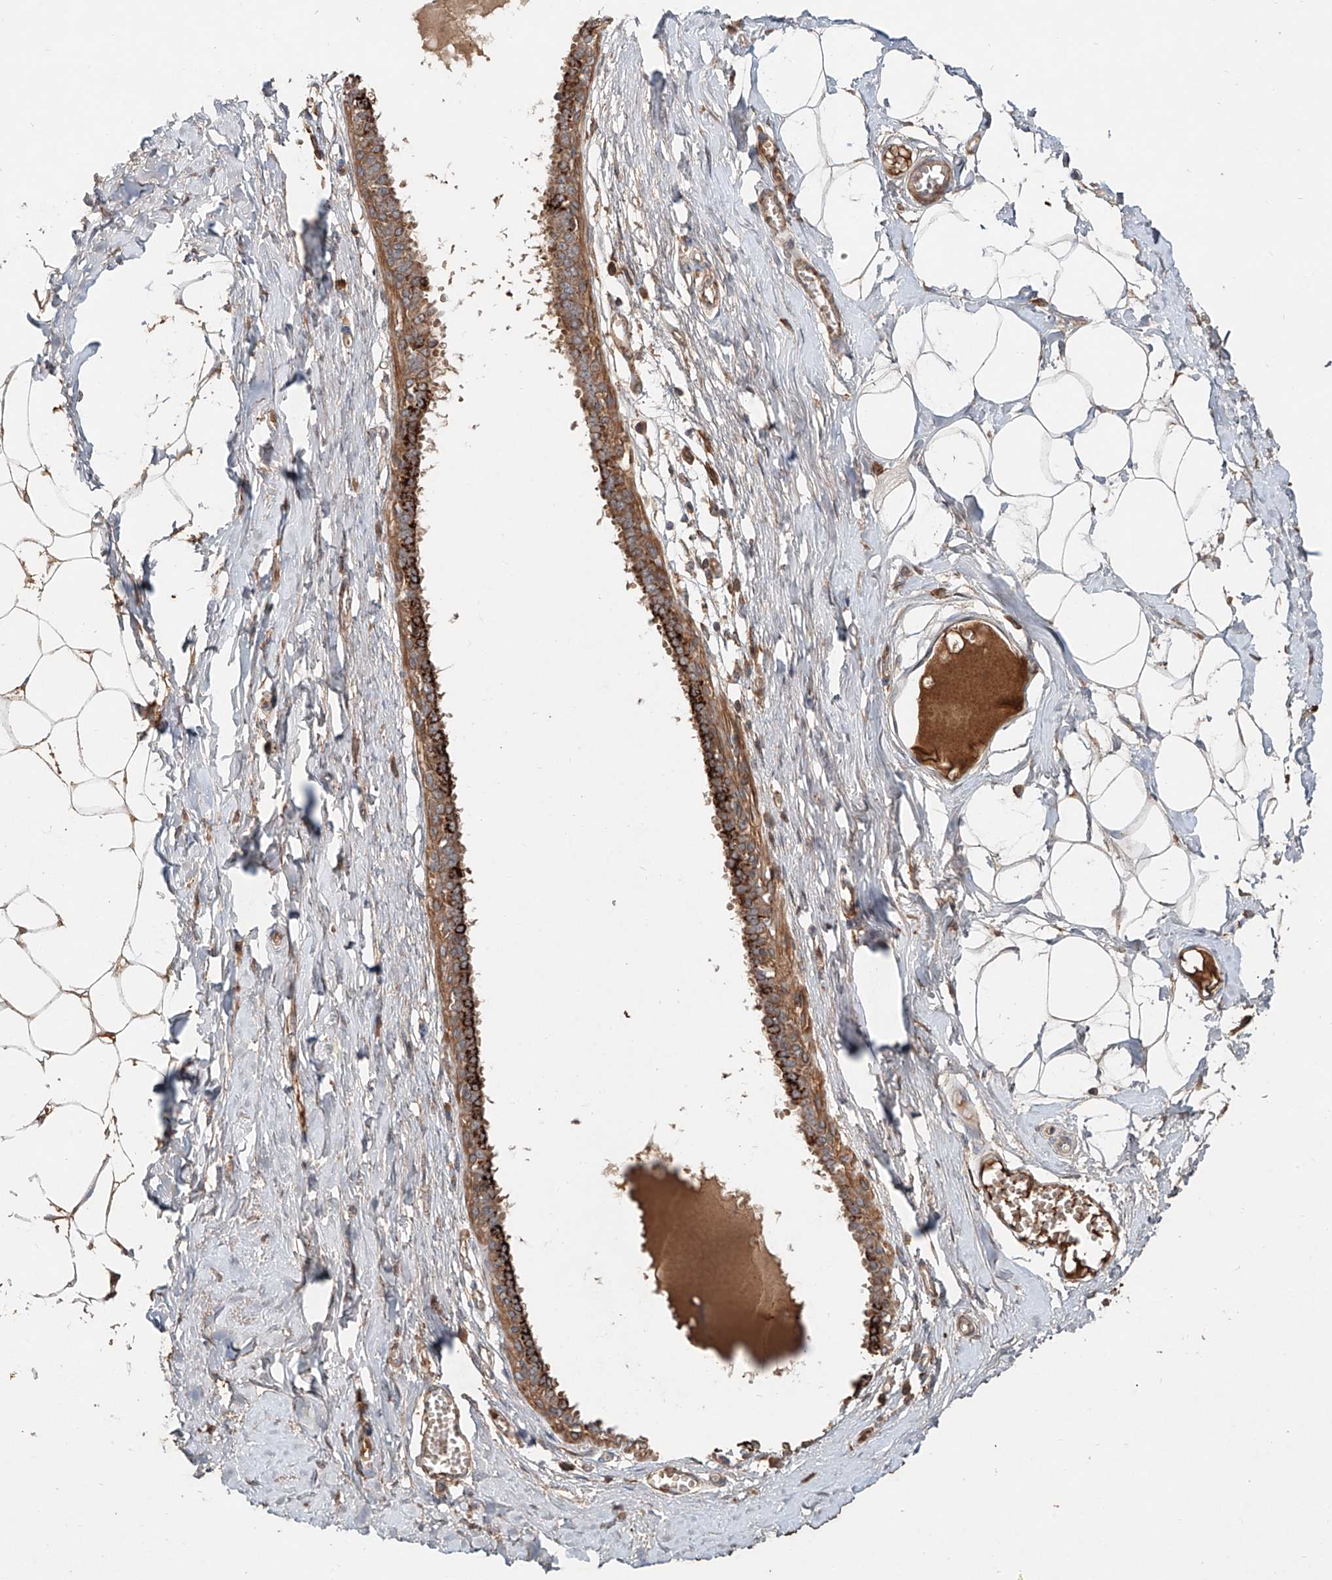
{"staining": {"intensity": "negative", "quantity": "none", "location": "none"}, "tissue": "breast", "cell_type": "Adipocytes", "image_type": "normal", "snomed": [{"axis": "morphology", "description": "Normal tissue, NOS"}, {"axis": "topography", "description": "Breast"}], "caption": "IHC of unremarkable breast reveals no positivity in adipocytes.", "gene": "IER5", "patient": {"sex": "female", "age": 27}}